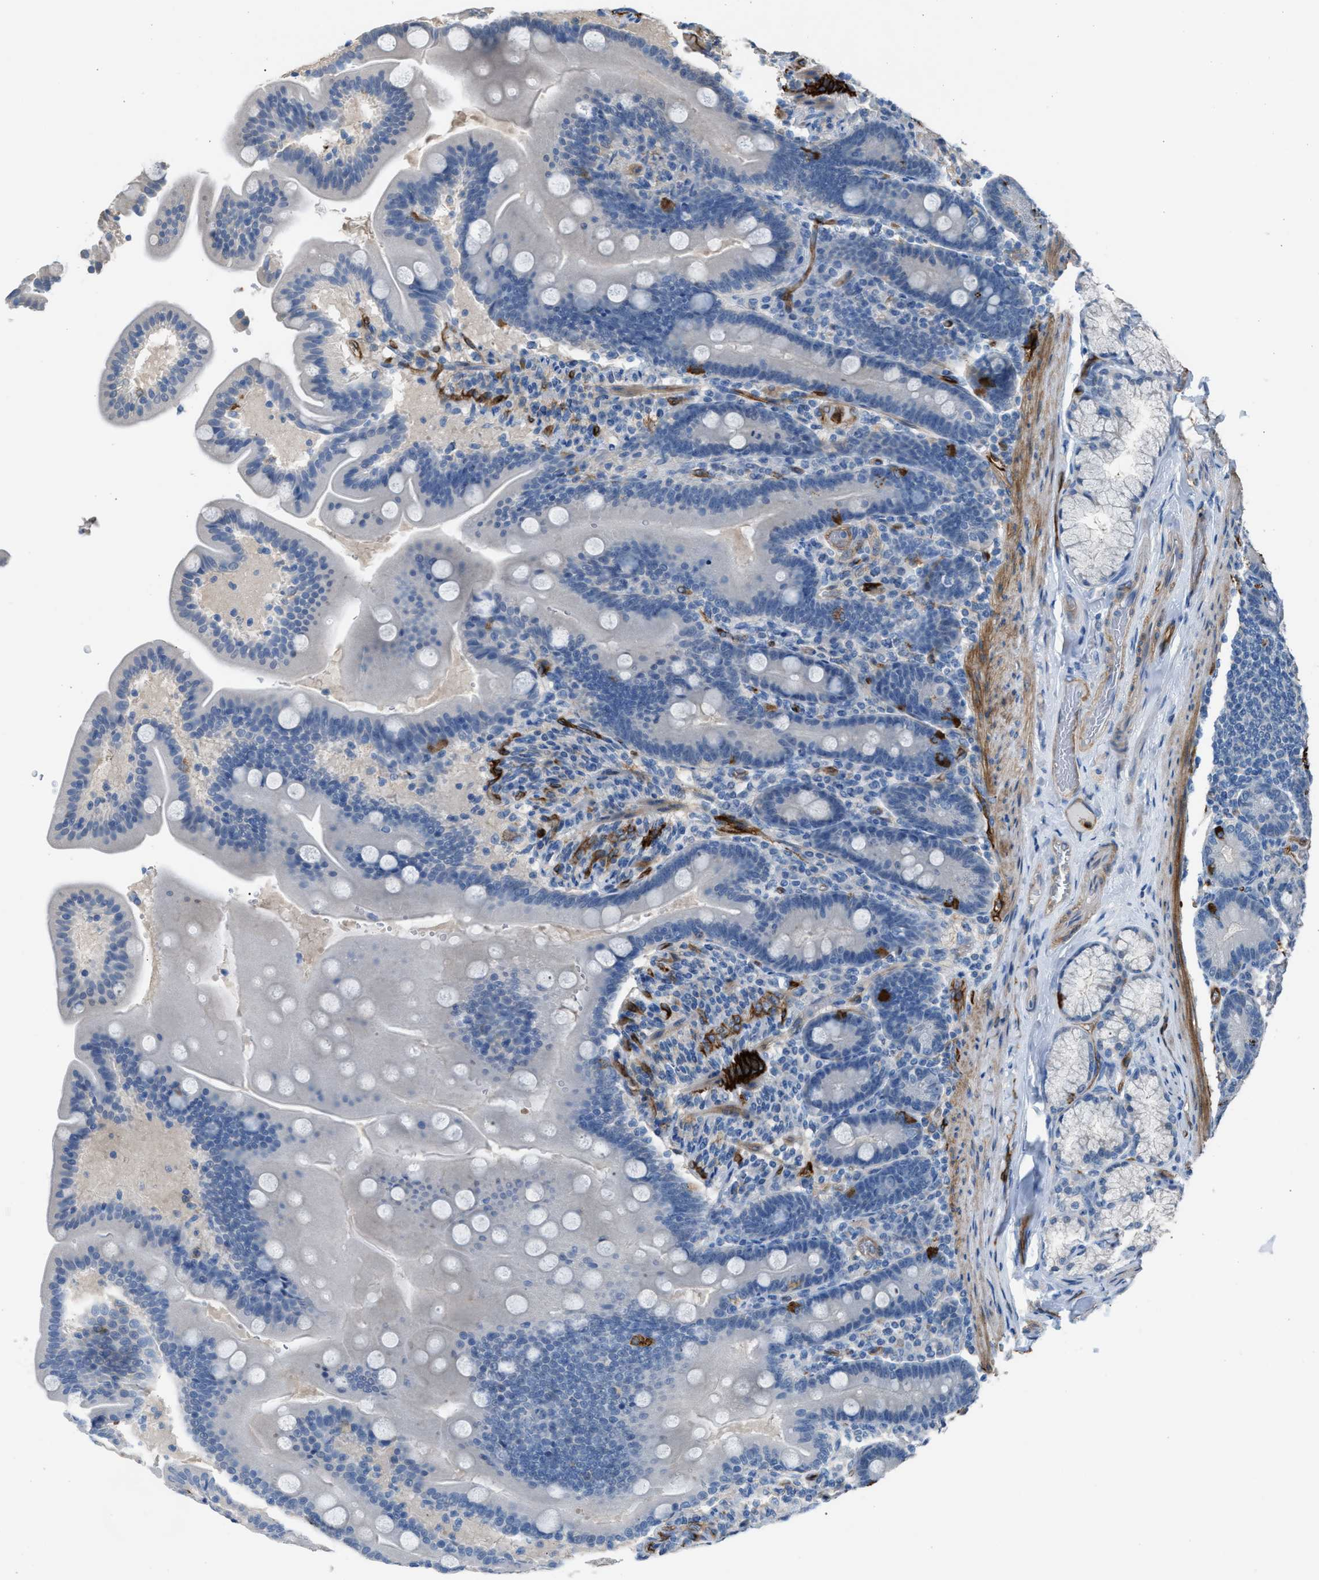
{"staining": {"intensity": "negative", "quantity": "none", "location": "none"}, "tissue": "duodenum", "cell_type": "Glandular cells", "image_type": "normal", "snomed": [{"axis": "morphology", "description": "Normal tissue, NOS"}, {"axis": "topography", "description": "Duodenum"}], "caption": "The micrograph exhibits no staining of glandular cells in normal duodenum. (DAB IHC with hematoxylin counter stain).", "gene": "DYSF", "patient": {"sex": "male", "age": 54}}